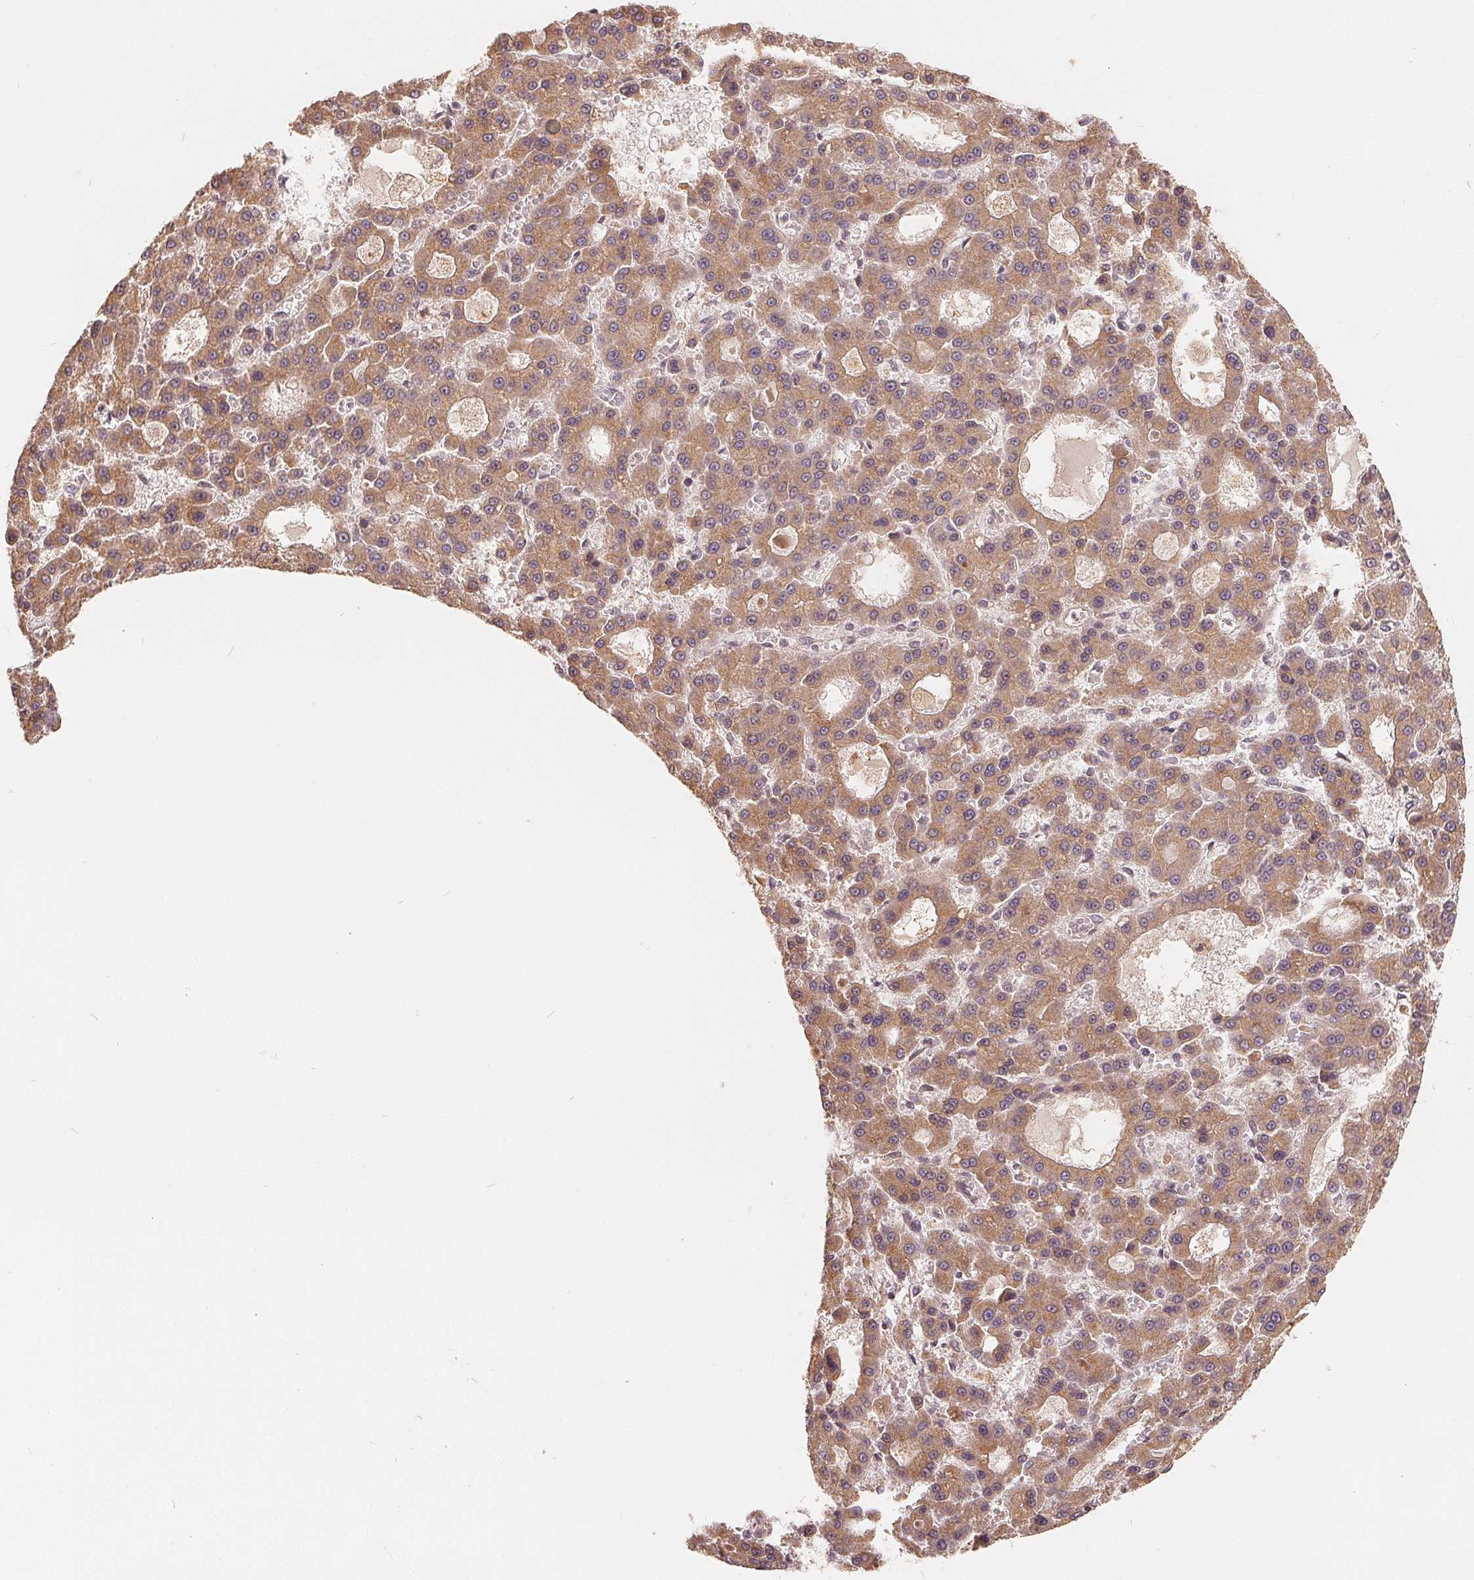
{"staining": {"intensity": "moderate", "quantity": ">75%", "location": "cytoplasmic/membranous"}, "tissue": "liver cancer", "cell_type": "Tumor cells", "image_type": "cancer", "snomed": [{"axis": "morphology", "description": "Carcinoma, Hepatocellular, NOS"}, {"axis": "topography", "description": "Liver"}], "caption": "The image exhibits immunohistochemical staining of liver hepatocellular carcinoma. There is moderate cytoplasmic/membranous staining is present in about >75% of tumor cells.", "gene": "CDIPT", "patient": {"sex": "male", "age": 70}}